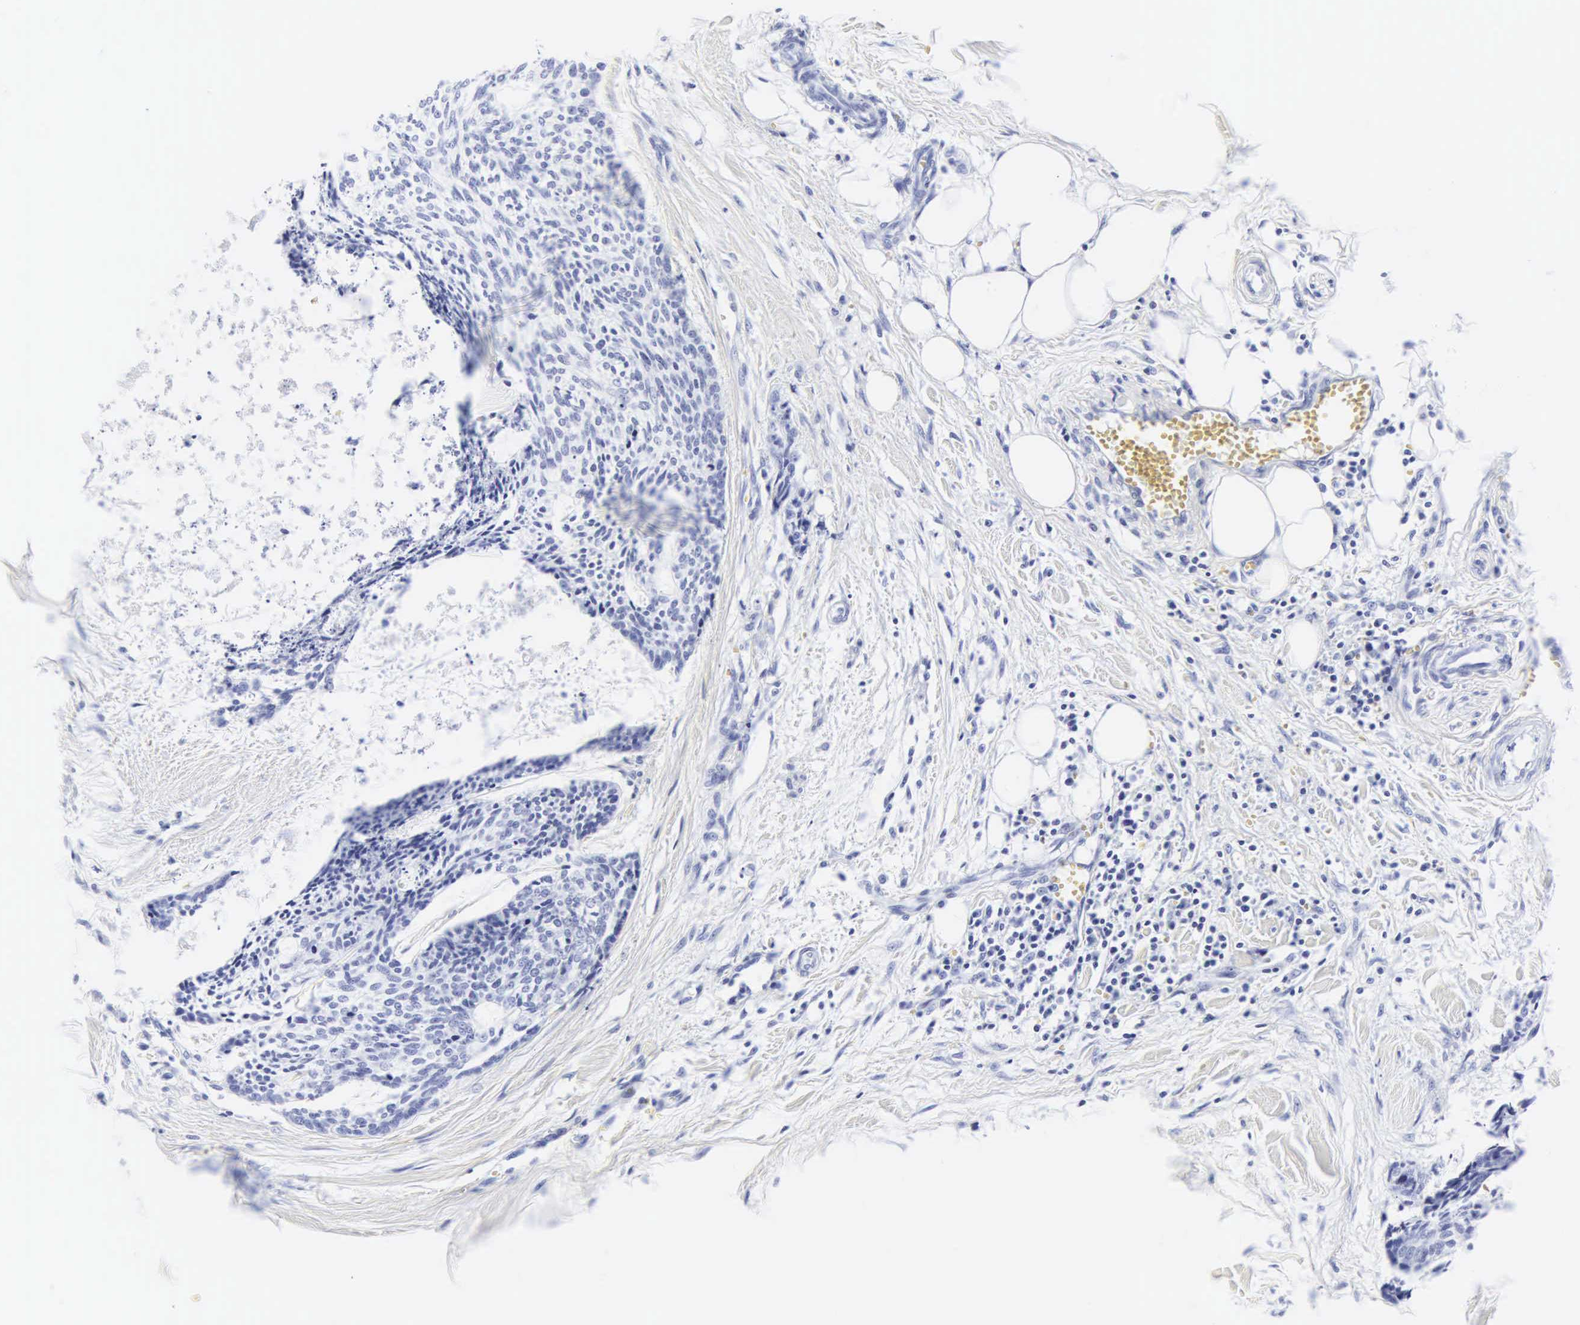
{"staining": {"intensity": "negative", "quantity": "none", "location": "none"}, "tissue": "head and neck cancer", "cell_type": "Tumor cells", "image_type": "cancer", "snomed": [{"axis": "morphology", "description": "Squamous cell carcinoma, NOS"}, {"axis": "topography", "description": "Salivary gland"}, {"axis": "topography", "description": "Head-Neck"}], "caption": "Head and neck cancer (squamous cell carcinoma) was stained to show a protein in brown. There is no significant expression in tumor cells. Brightfield microscopy of IHC stained with DAB (brown) and hematoxylin (blue), captured at high magnification.", "gene": "CGB3", "patient": {"sex": "male", "age": 70}}